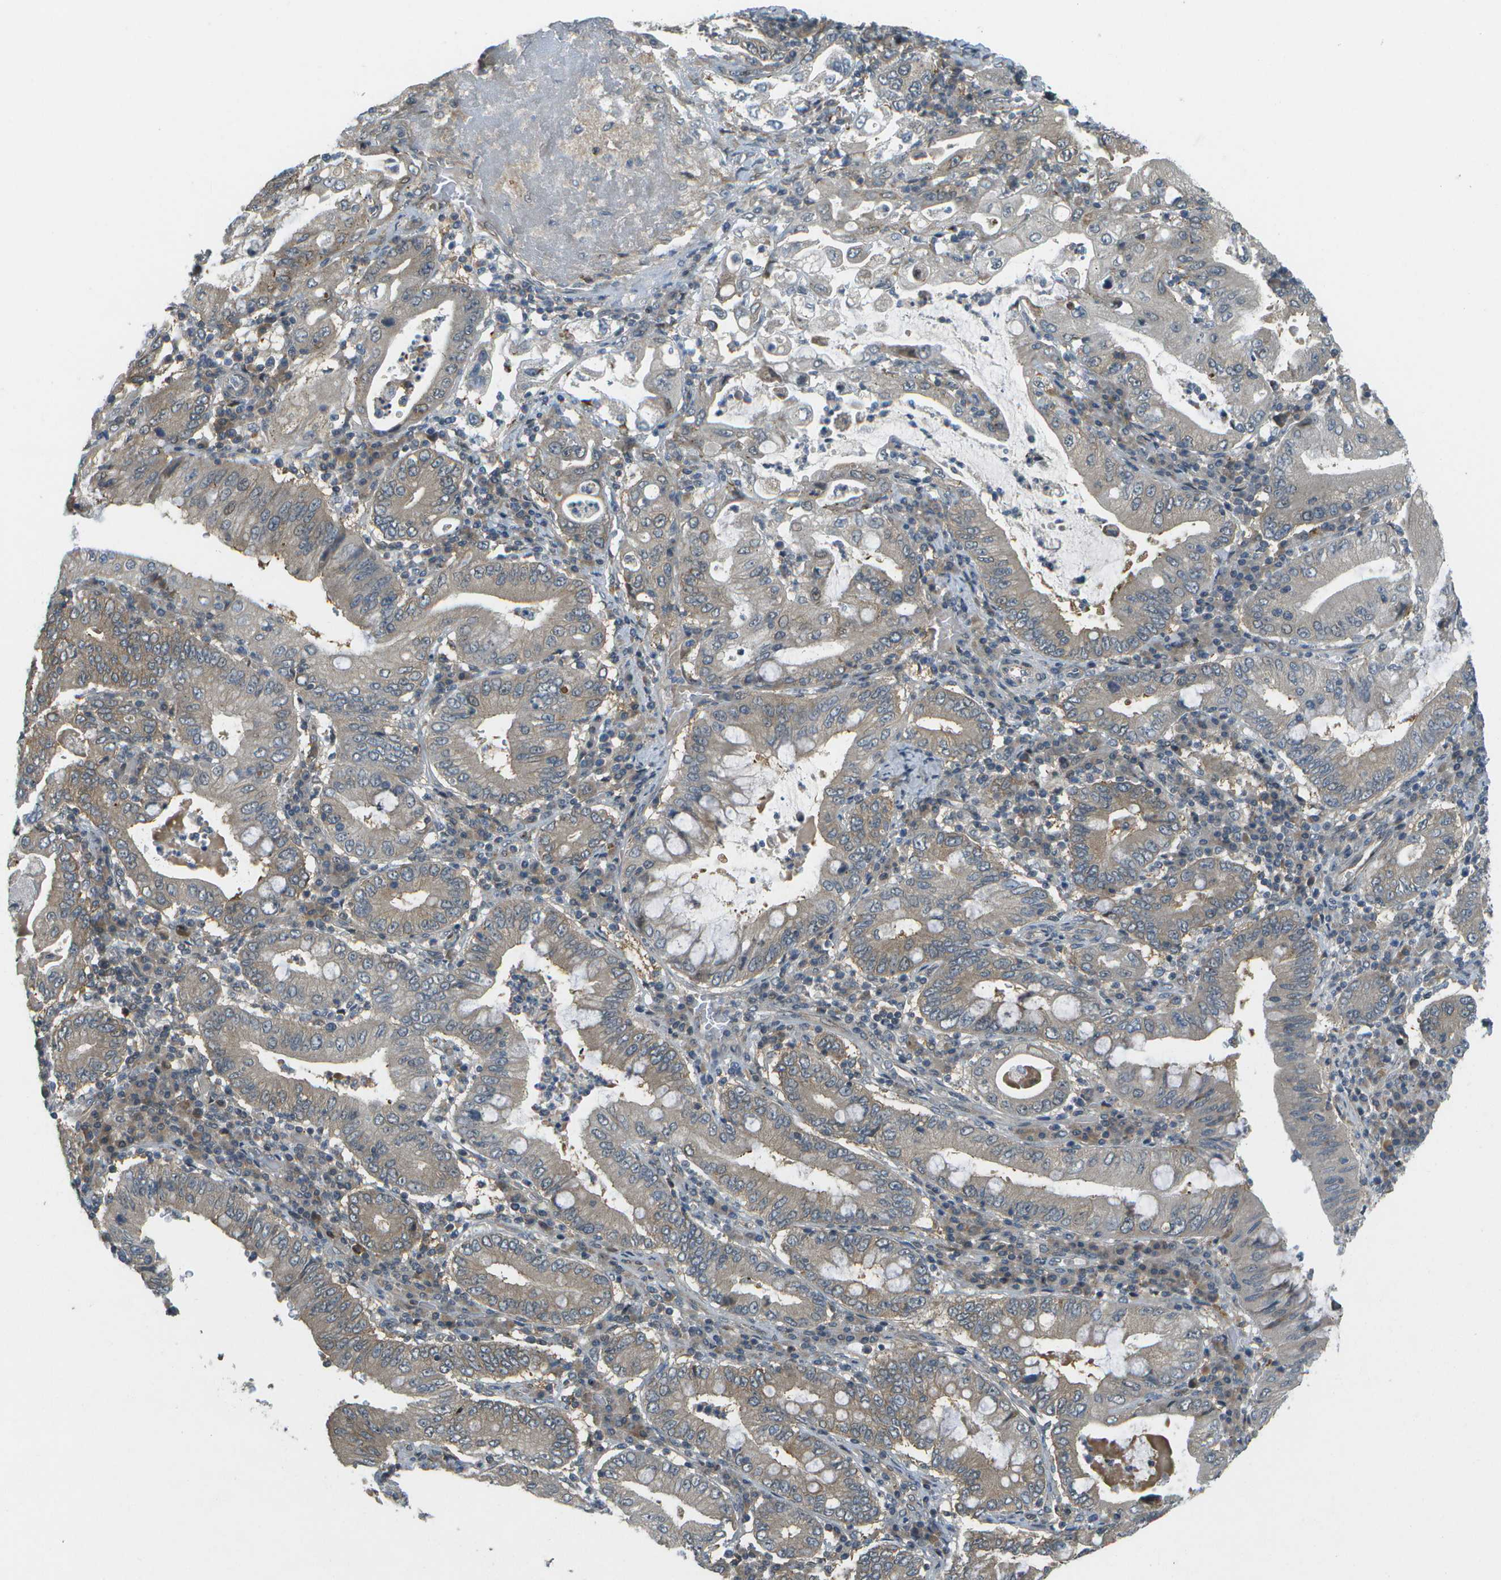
{"staining": {"intensity": "weak", "quantity": ">75%", "location": "cytoplasmic/membranous"}, "tissue": "stomach cancer", "cell_type": "Tumor cells", "image_type": "cancer", "snomed": [{"axis": "morphology", "description": "Normal tissue, NOS"}, {"axis": "morphology", "description": "Adenocarcinoma, NOS"}, {"axis": "topography", "description": "Esophagus"}, {"axis": "topography", "description": "Stomach, upper"}, {"axis": "topography", "description": "Peripheral nerve tissue"}], "caption": "A brown stain labels weak cytoplasmic/membranous expression of a protein in human stomach cancer tumor cells. (DAB IHC with brightfield microscopy, high magnification).", "gene": "WNK2", "patient": {"sex": "male", "age": 62}}